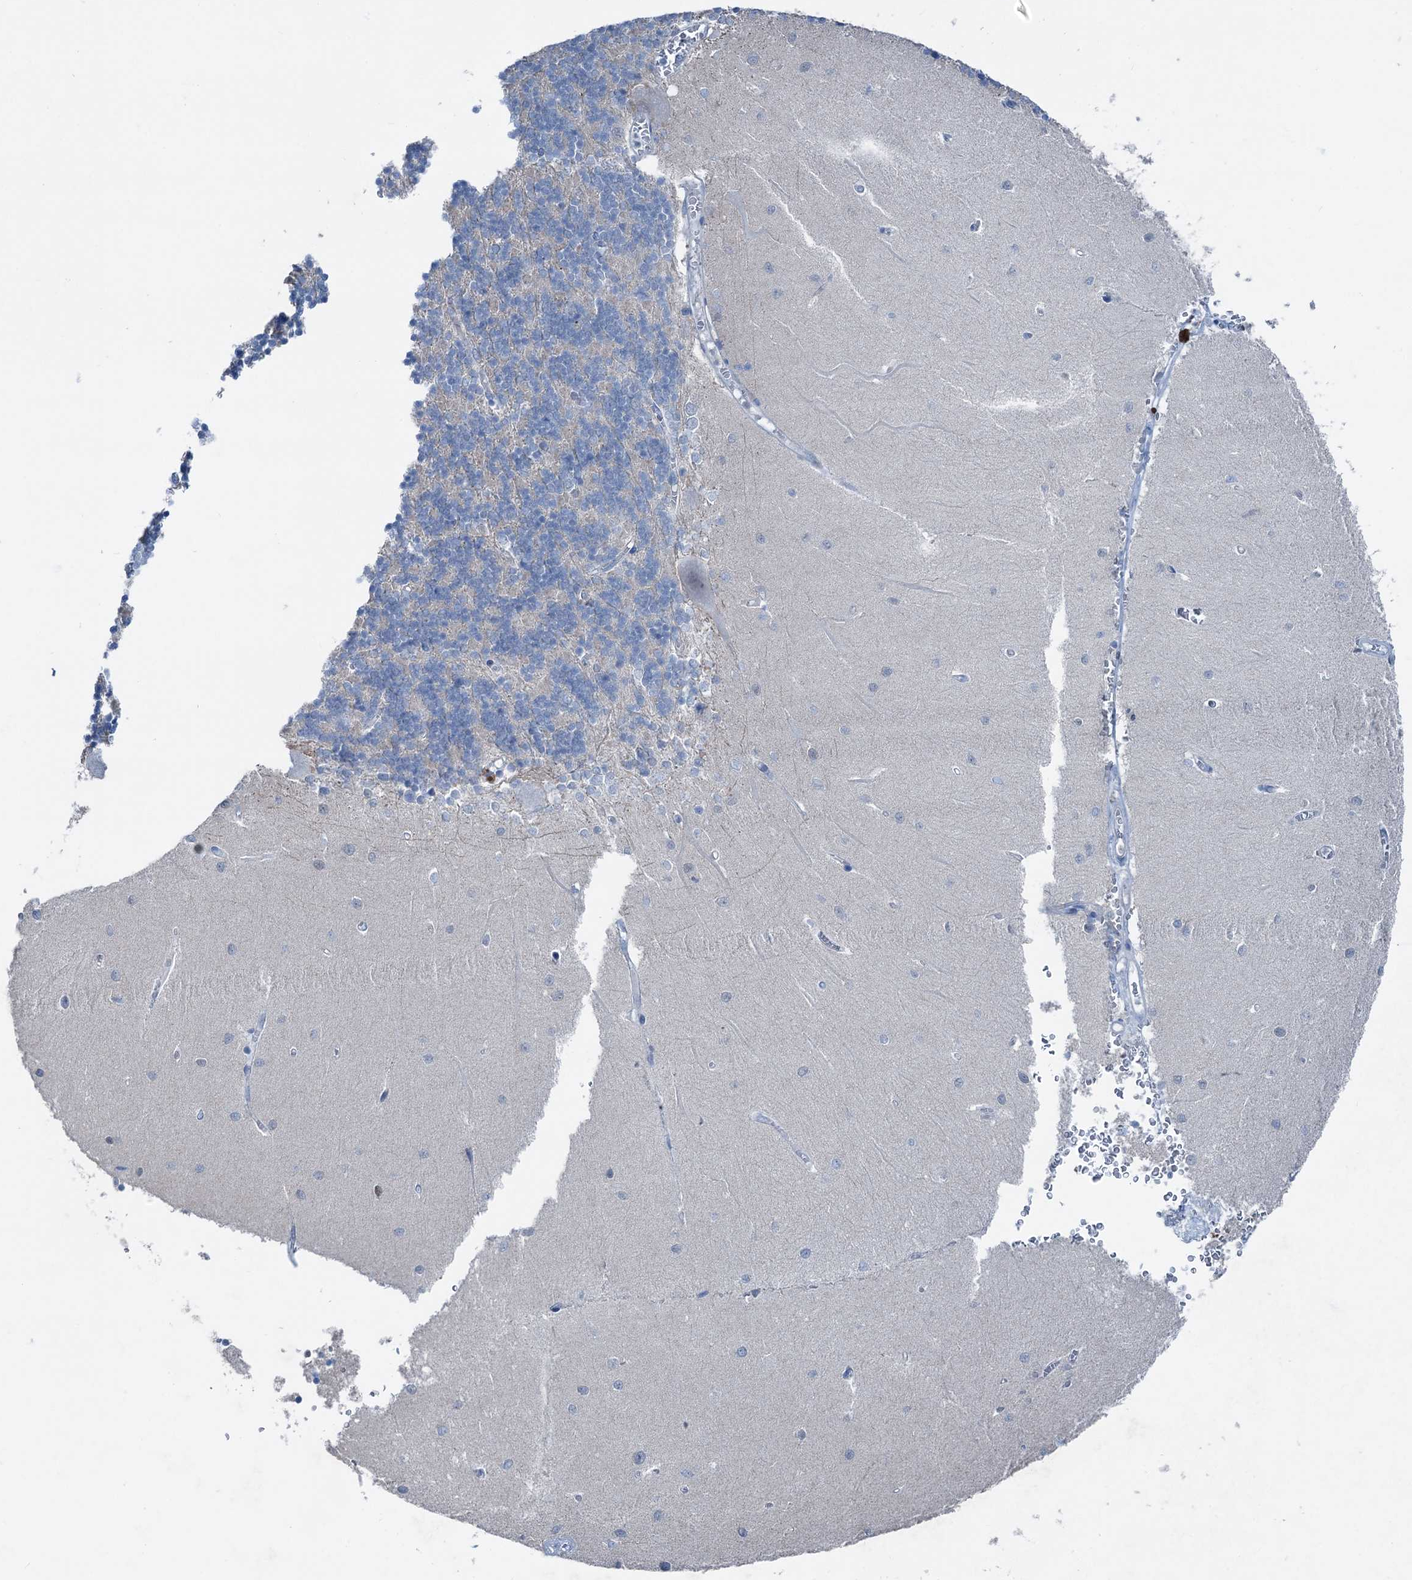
{"staining": {"intensity": "negative", "quantity": "none", "location": "none"}, "tissue": "cerebellum", "cell_type": "Cells in granular layer", "image_type": "normal", "snomed": [{"axis": "morphology", "description": "Normal tissue, NOS"}, {"axis": "topography", "description": "Cerebellum"}], "caption": "Image shows no significant protein positivity in cells in granular layer of unremarkable cerebellum. The staining is performed using DAB brown chromogen with nuclei counter-stained in using hematoxylin.", "gene": "ELP4", "patient": {"sex": "male", "age": 37}}